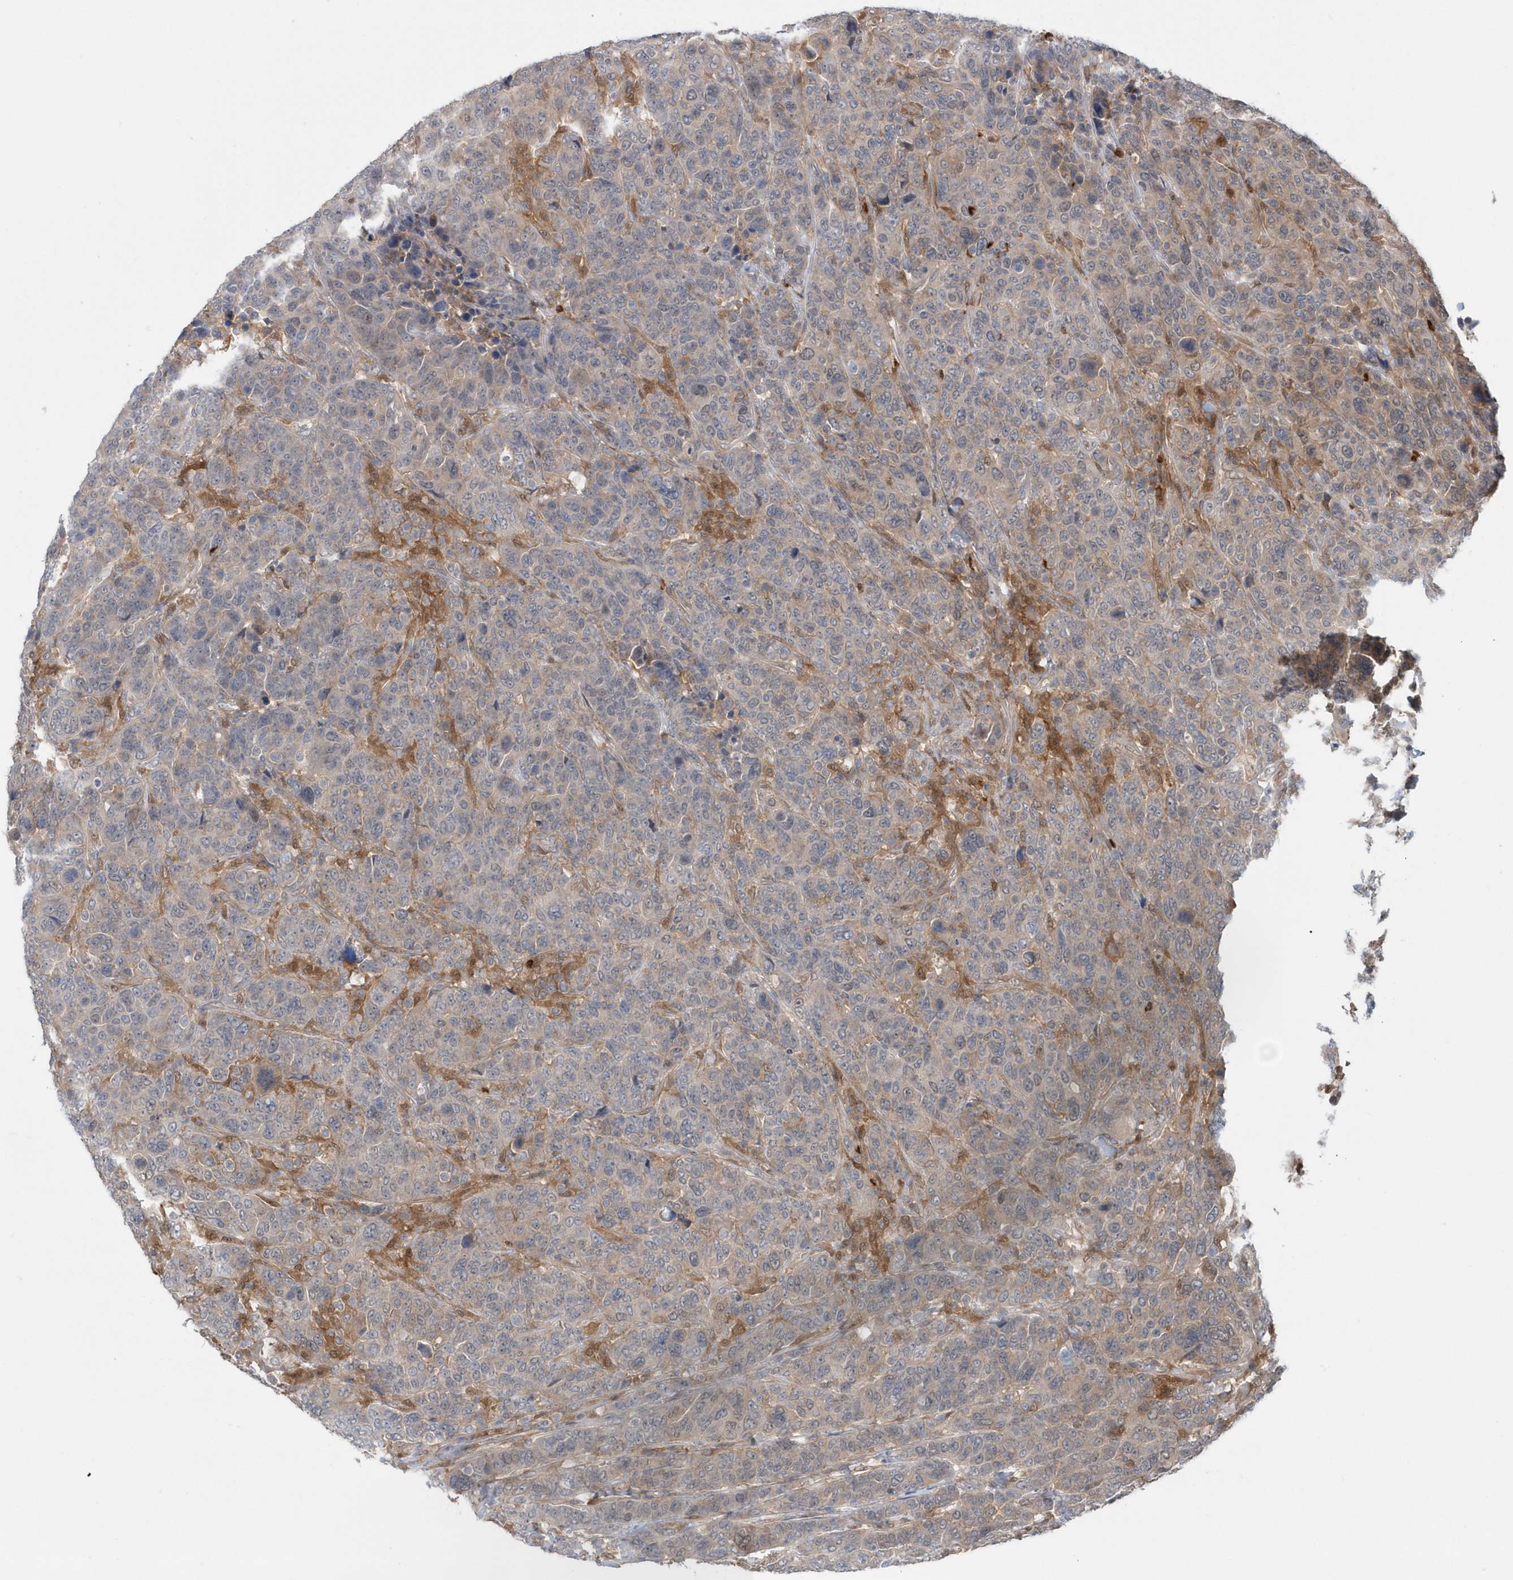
{"staining": {"intensity": "weak", "quantity": "<25%", "location": "cytoplasmic/membranous"}, "tissue": "breast cancer", "cell_type": "Tumor cells", "image_type": "cancer", "snomed": [{"axis": "morphology", "description": "Duct carcinoma"}, {"axis": "topography", "description": "Breast"}], "caption": "High magnification brightfield microscopy of breast infiltrating ductal carcinoma stained with DAB (3,3'-diaminobenzidine) (brown) and counterstained with hematoxylin (blue): tumor cells show no significant expression.", "gene": "RNF7", "patient": {"sex": "female", "age": 37}}